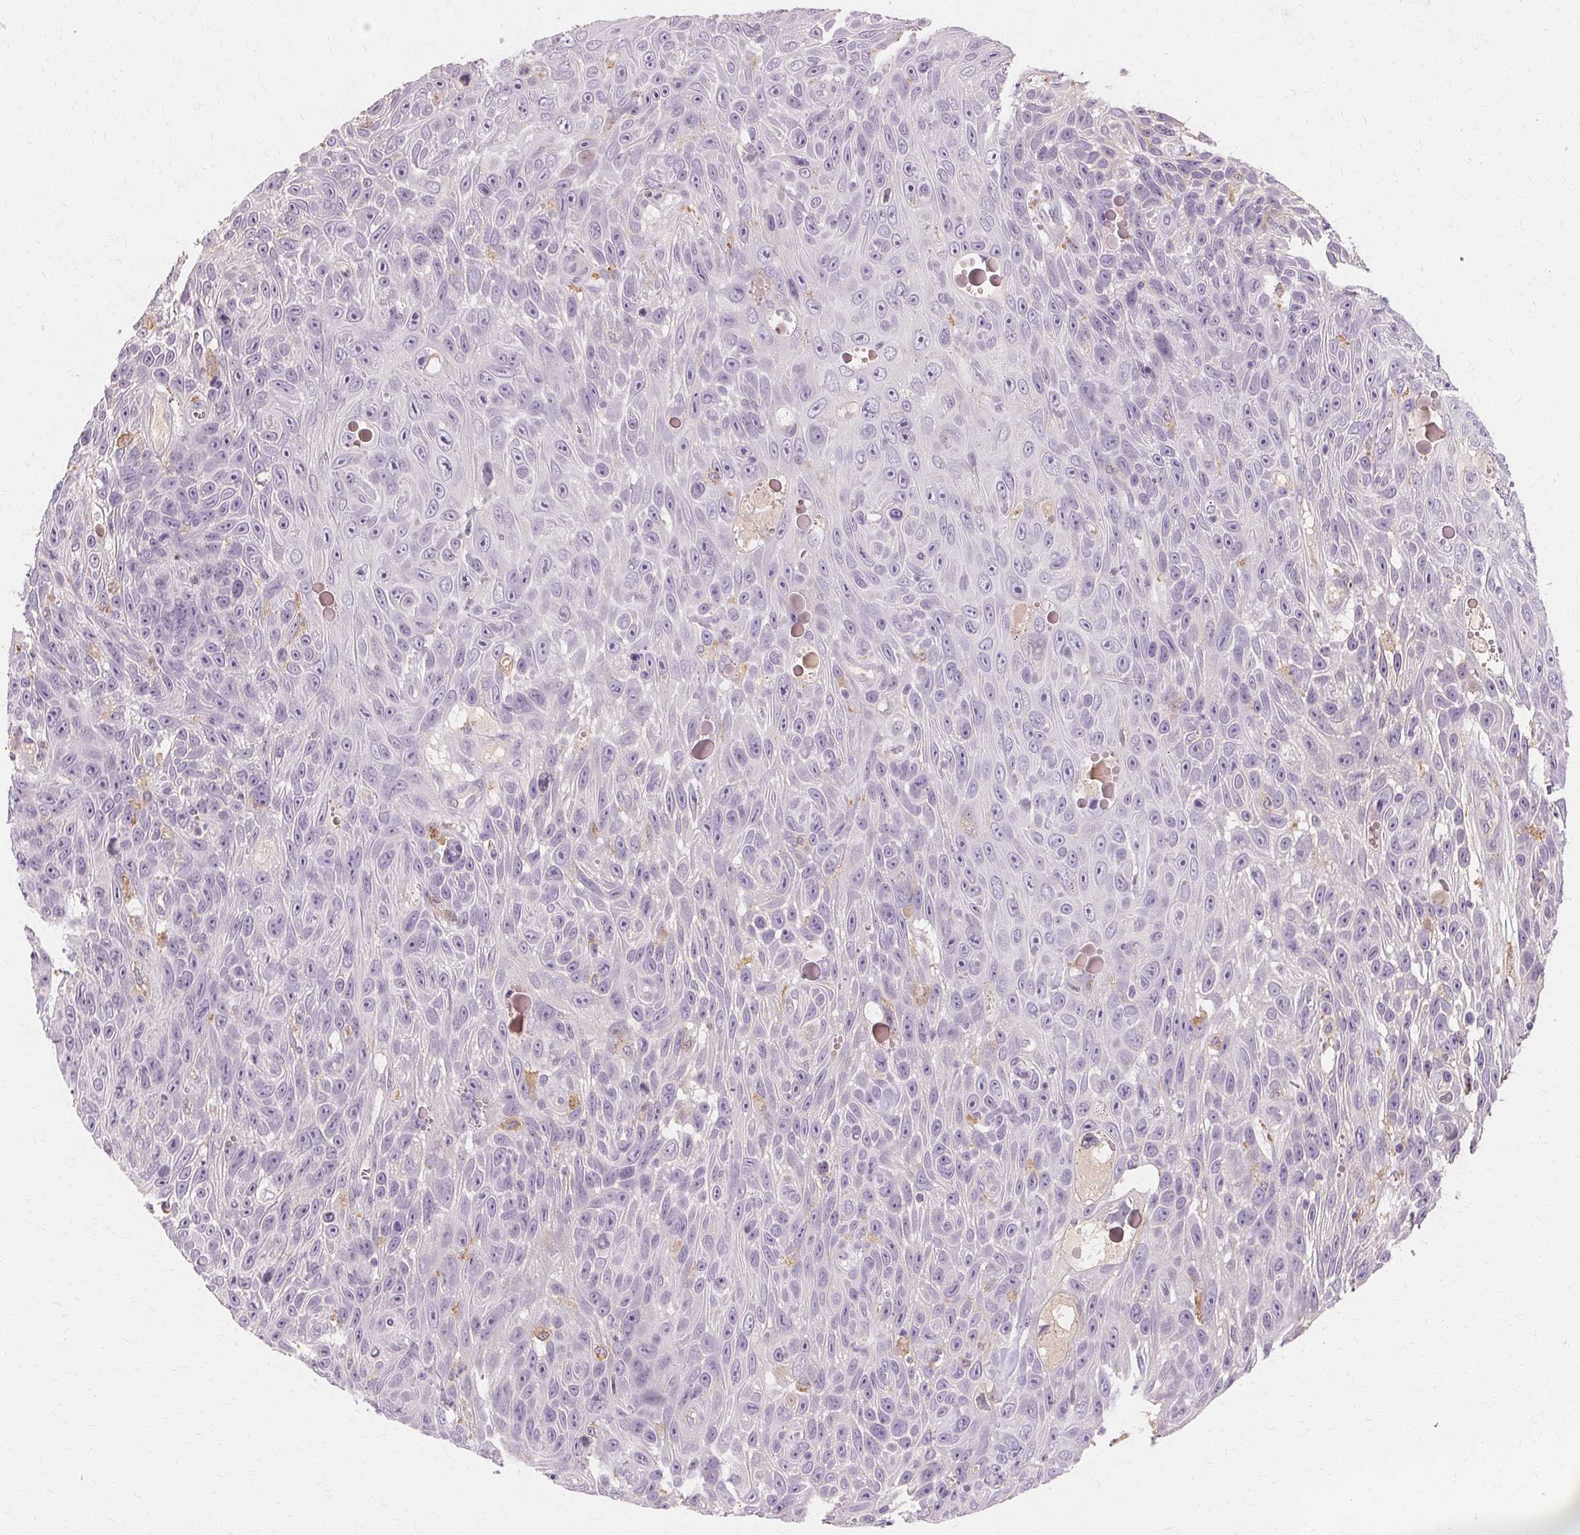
{"staining": {"intensity": "negative", "quantity": "none", "location": "none"}, "tissue": "skin cancer", "cell_type": "Tumor cells", "image_type": "cancer", "snomed": [{"axis": "morphology", "description": "Squamous cell carcinoma, NOS"}, {"axis": "topography", "description": "Skin"}], "caption": "Protein analysis of skin squamous cell carcinoma displays no significant staining in tumor cells.", "gene": "IFNGR1", "patient": {"sex": "male", "age": 82}}